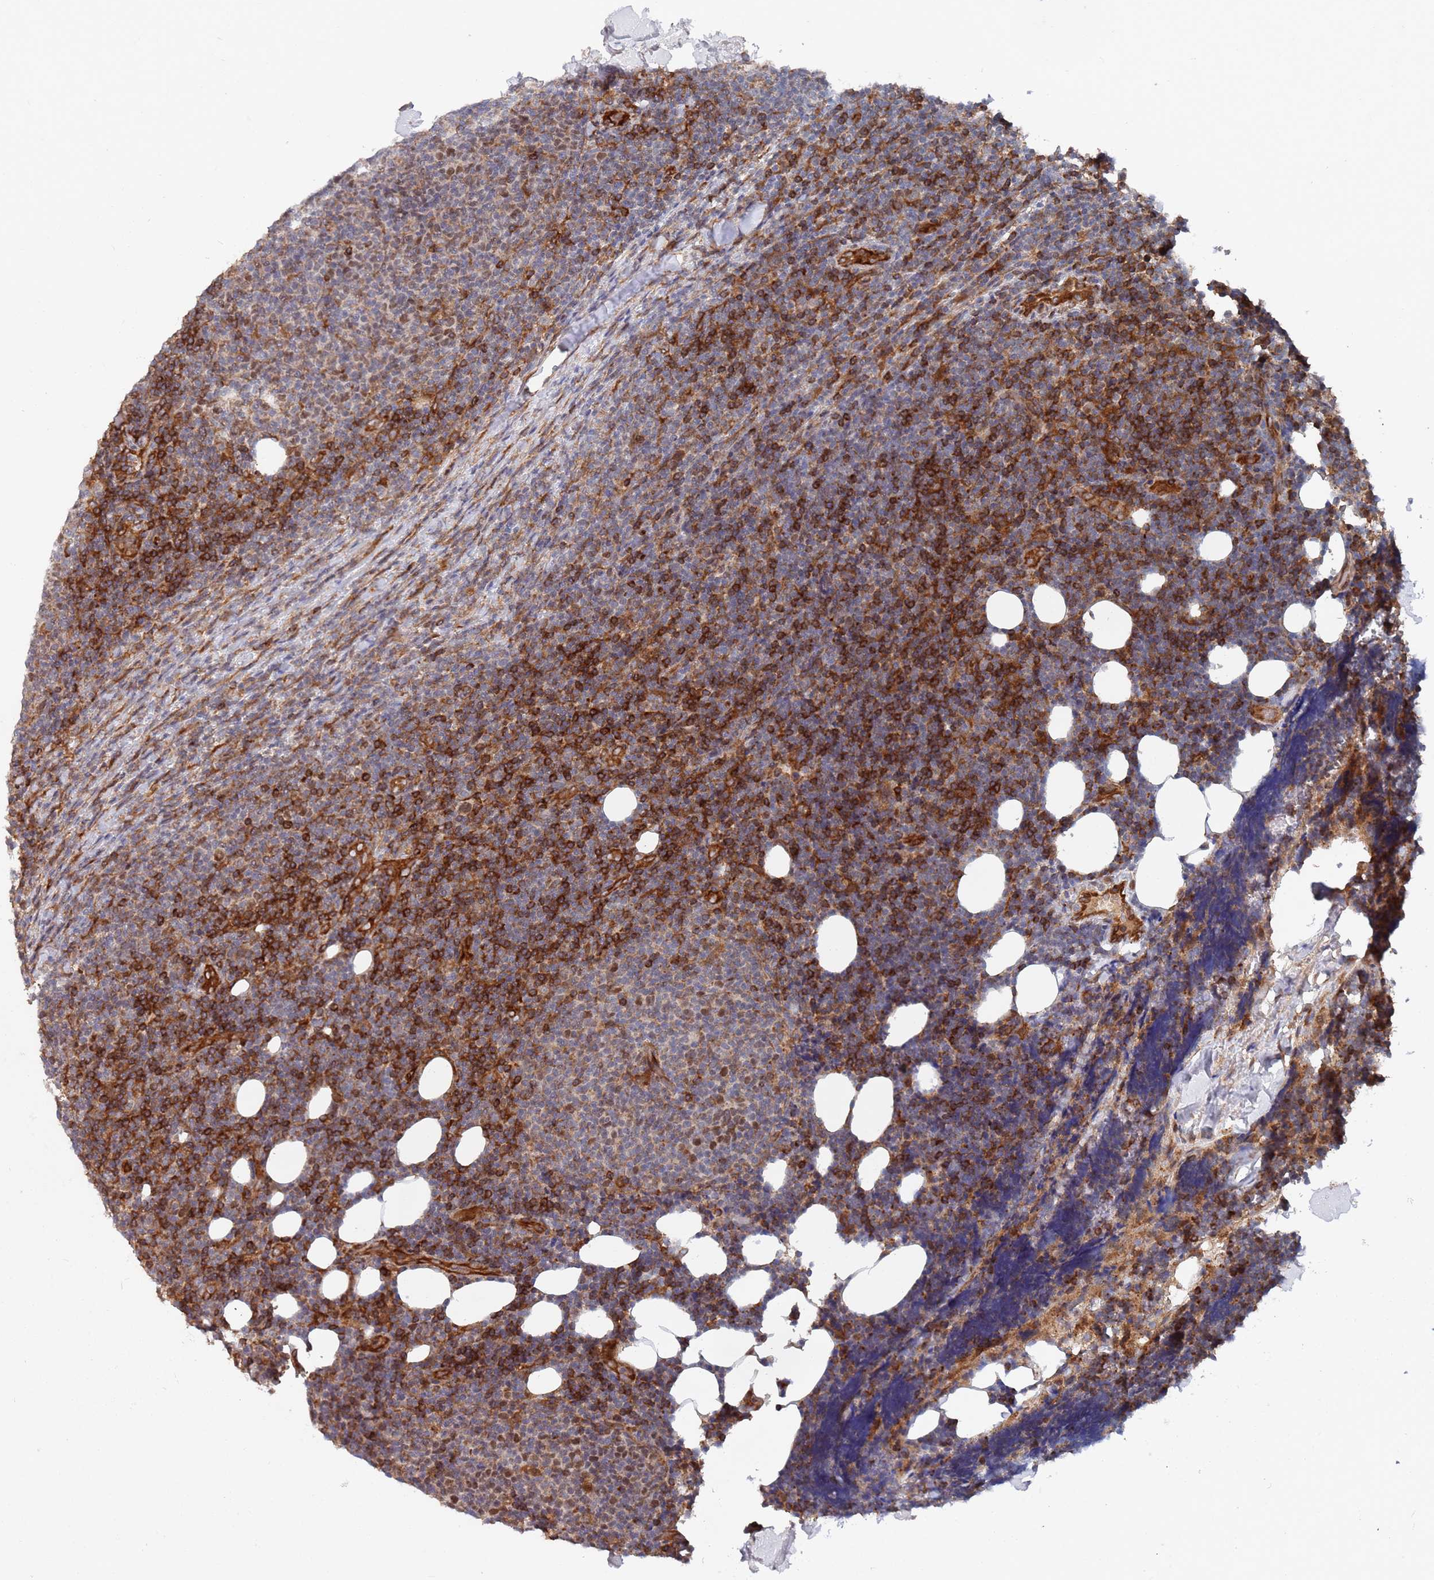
{"staining": {"intensity": "strong", "quantity": "25%-75%", "location": "cytoplasmic/membranous"}, "tissue": "lymphoma", "cell_type": "Tumor cells", "image_type": "cancer", "snomed": [{"axis": "morphology", "description": "Malignant lymphoma, non-Hodgkin's type, Low grade"}, {"axis": "topography", "description": "Lymph node"}], "caption": "Strong cytoplasmic/membranous protein expression is present in approximately 25%-75% of tumor cells in malignant lymphoma, non-Hodgkin's type (low-grade).", "gene": "DDX60", "patient": {"sex": "male", "age": 66}}